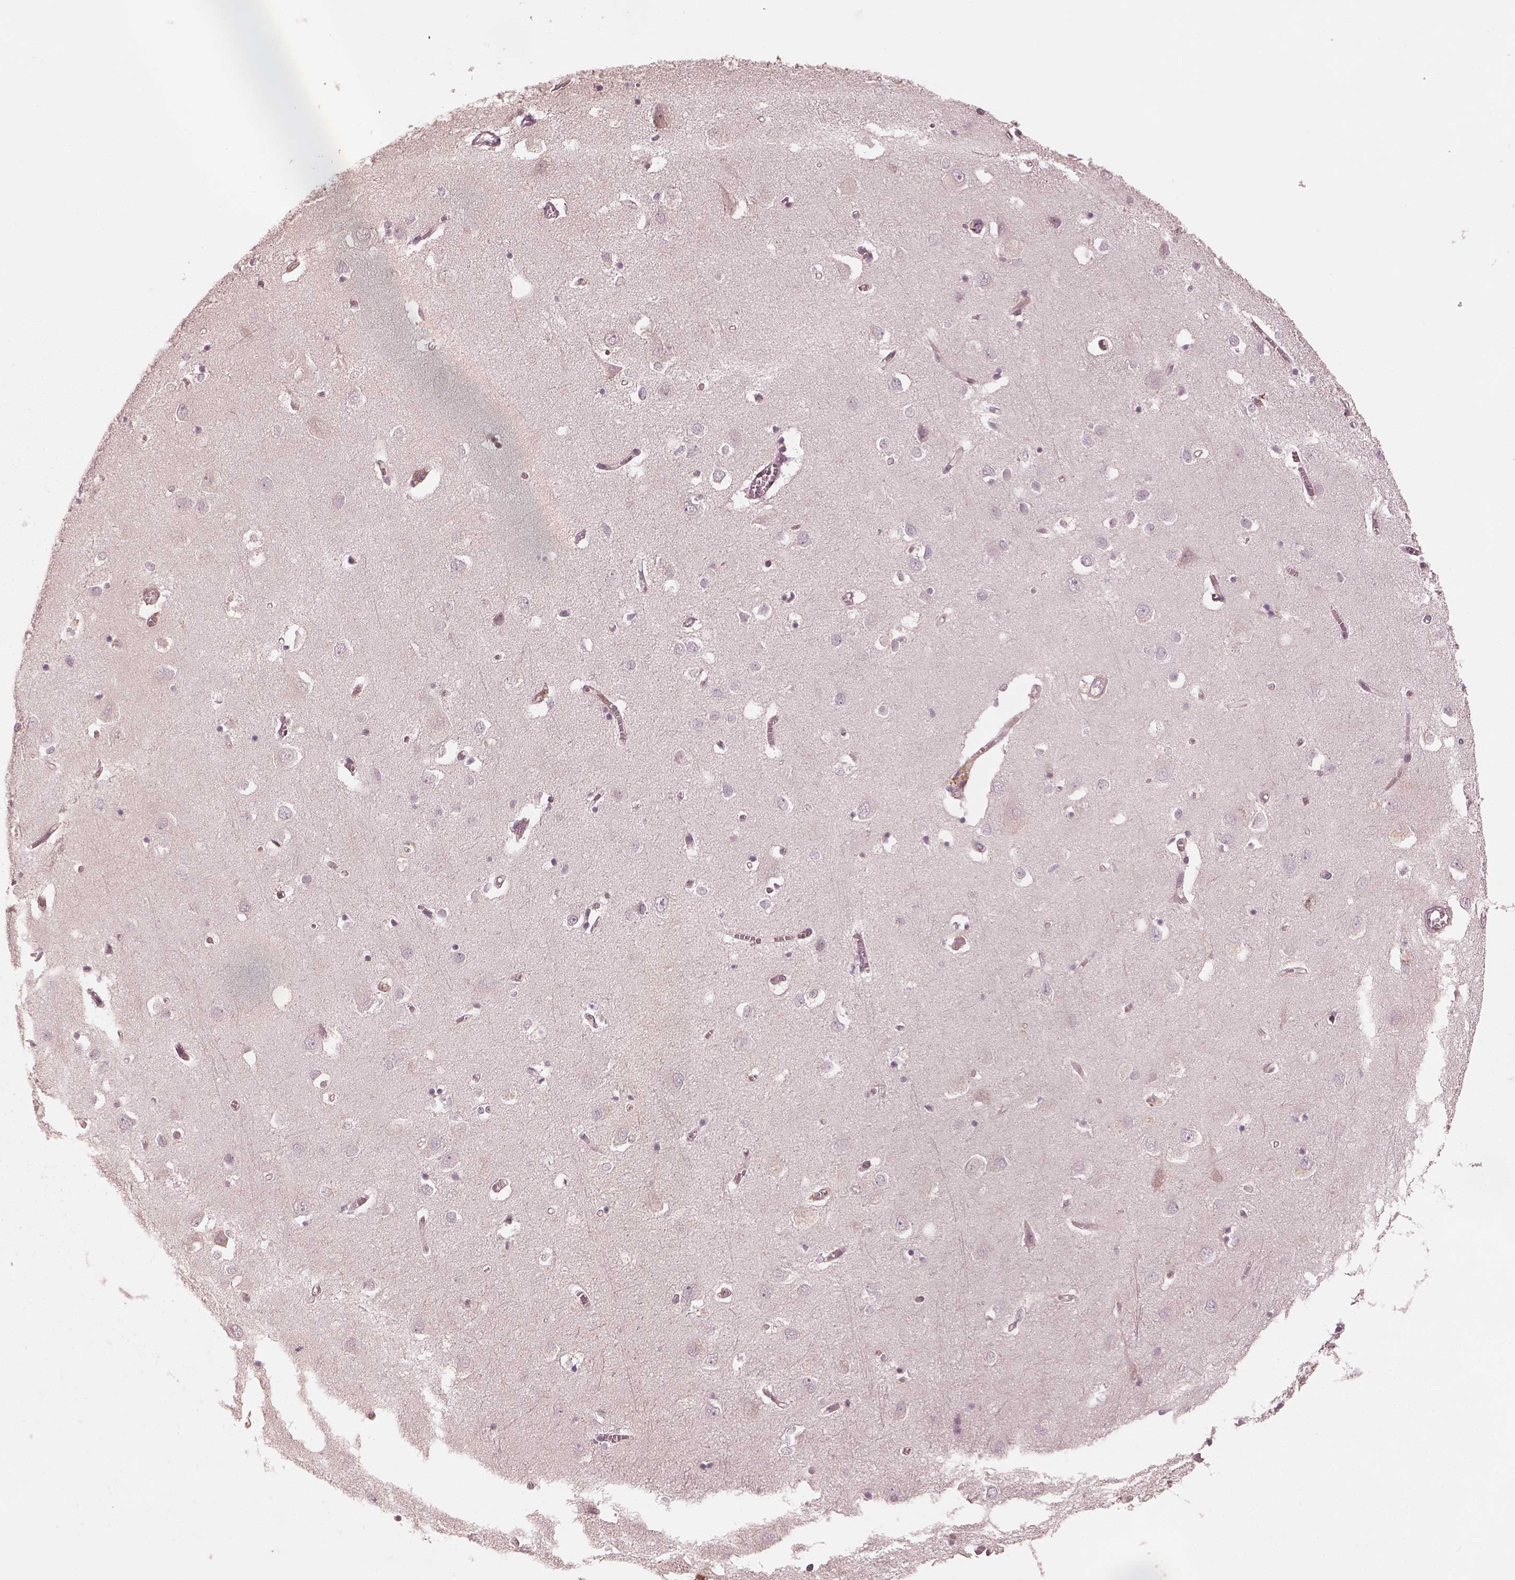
{"staining": {"intensity": "negative", "quantity": "none", "location": "none"}, "tissue": "cerebral cortex", "cell_type": "Endothelial cells", "image_type": "normal", "snomed": [{"axis": "morphology", "description": "Normal tissue, NOS"}, {"axis": "topography", "description": "Cerebral cortex"}], "caption": "Micrograph shows no protein positivity in endothelial cells of normal cerebral cortex.", "gene": "FAM107B", "patient": {"sex": "male", "age": 70}}